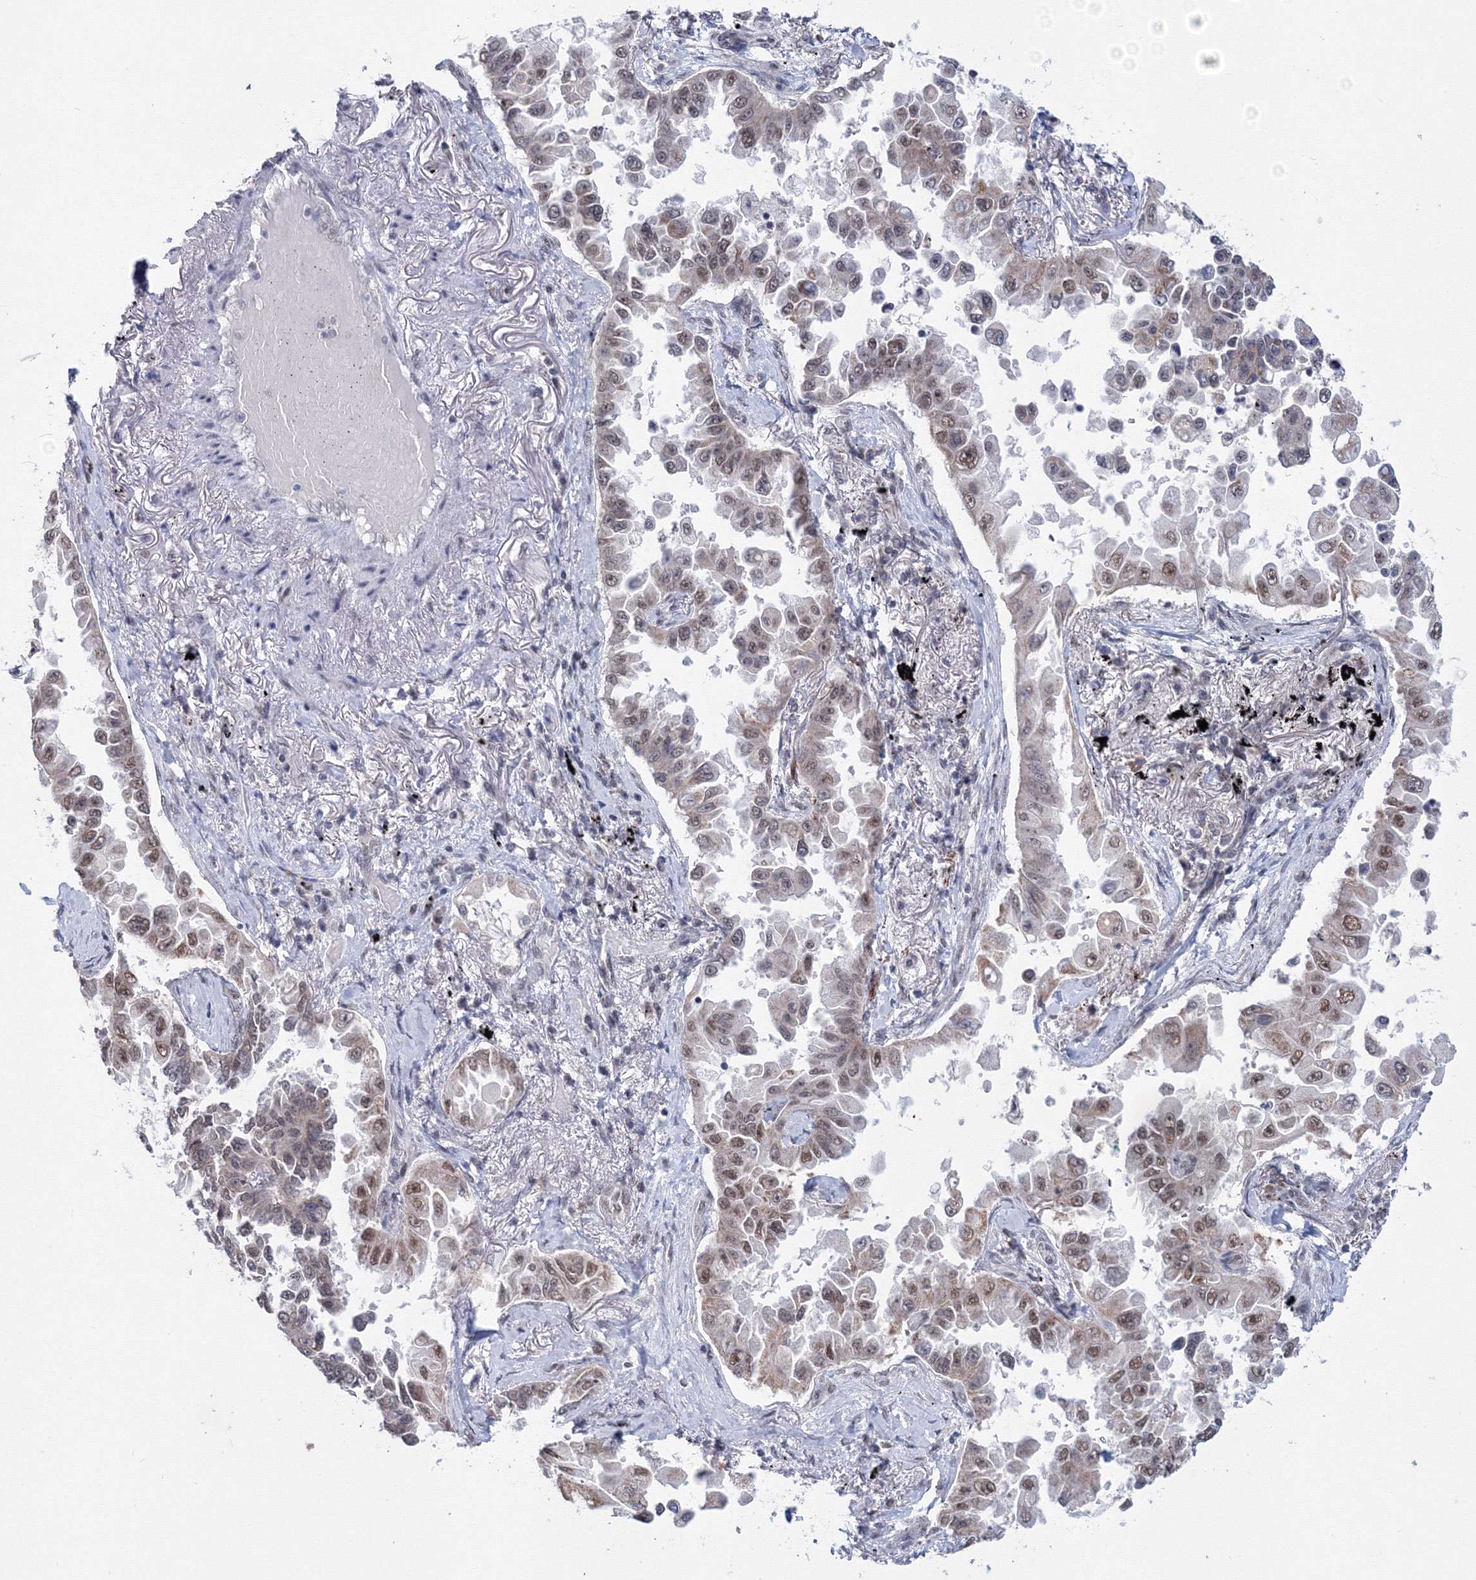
{"staining": {"intensity": "weak", "quantity": "25%-75%", "location": "cytoplasmic/membranous,nuclear"}, "tissue": "lung cancer", "cell_type": "Tumor cells", "image_type": "cancer", "snomed": [{"axis": "morphology", "description": "Adenocarcinoma, NOS"}, {"axis": "topography", "description": "Lung"}], "caption": "Tumor cells show weak cytoplasmic/membranous and nuclear expression in approximately 25%-75% of cells in adenocarcinoma (lung).", "gene": "SF3B6", "patient": {"sex": "female", "age": 67}}